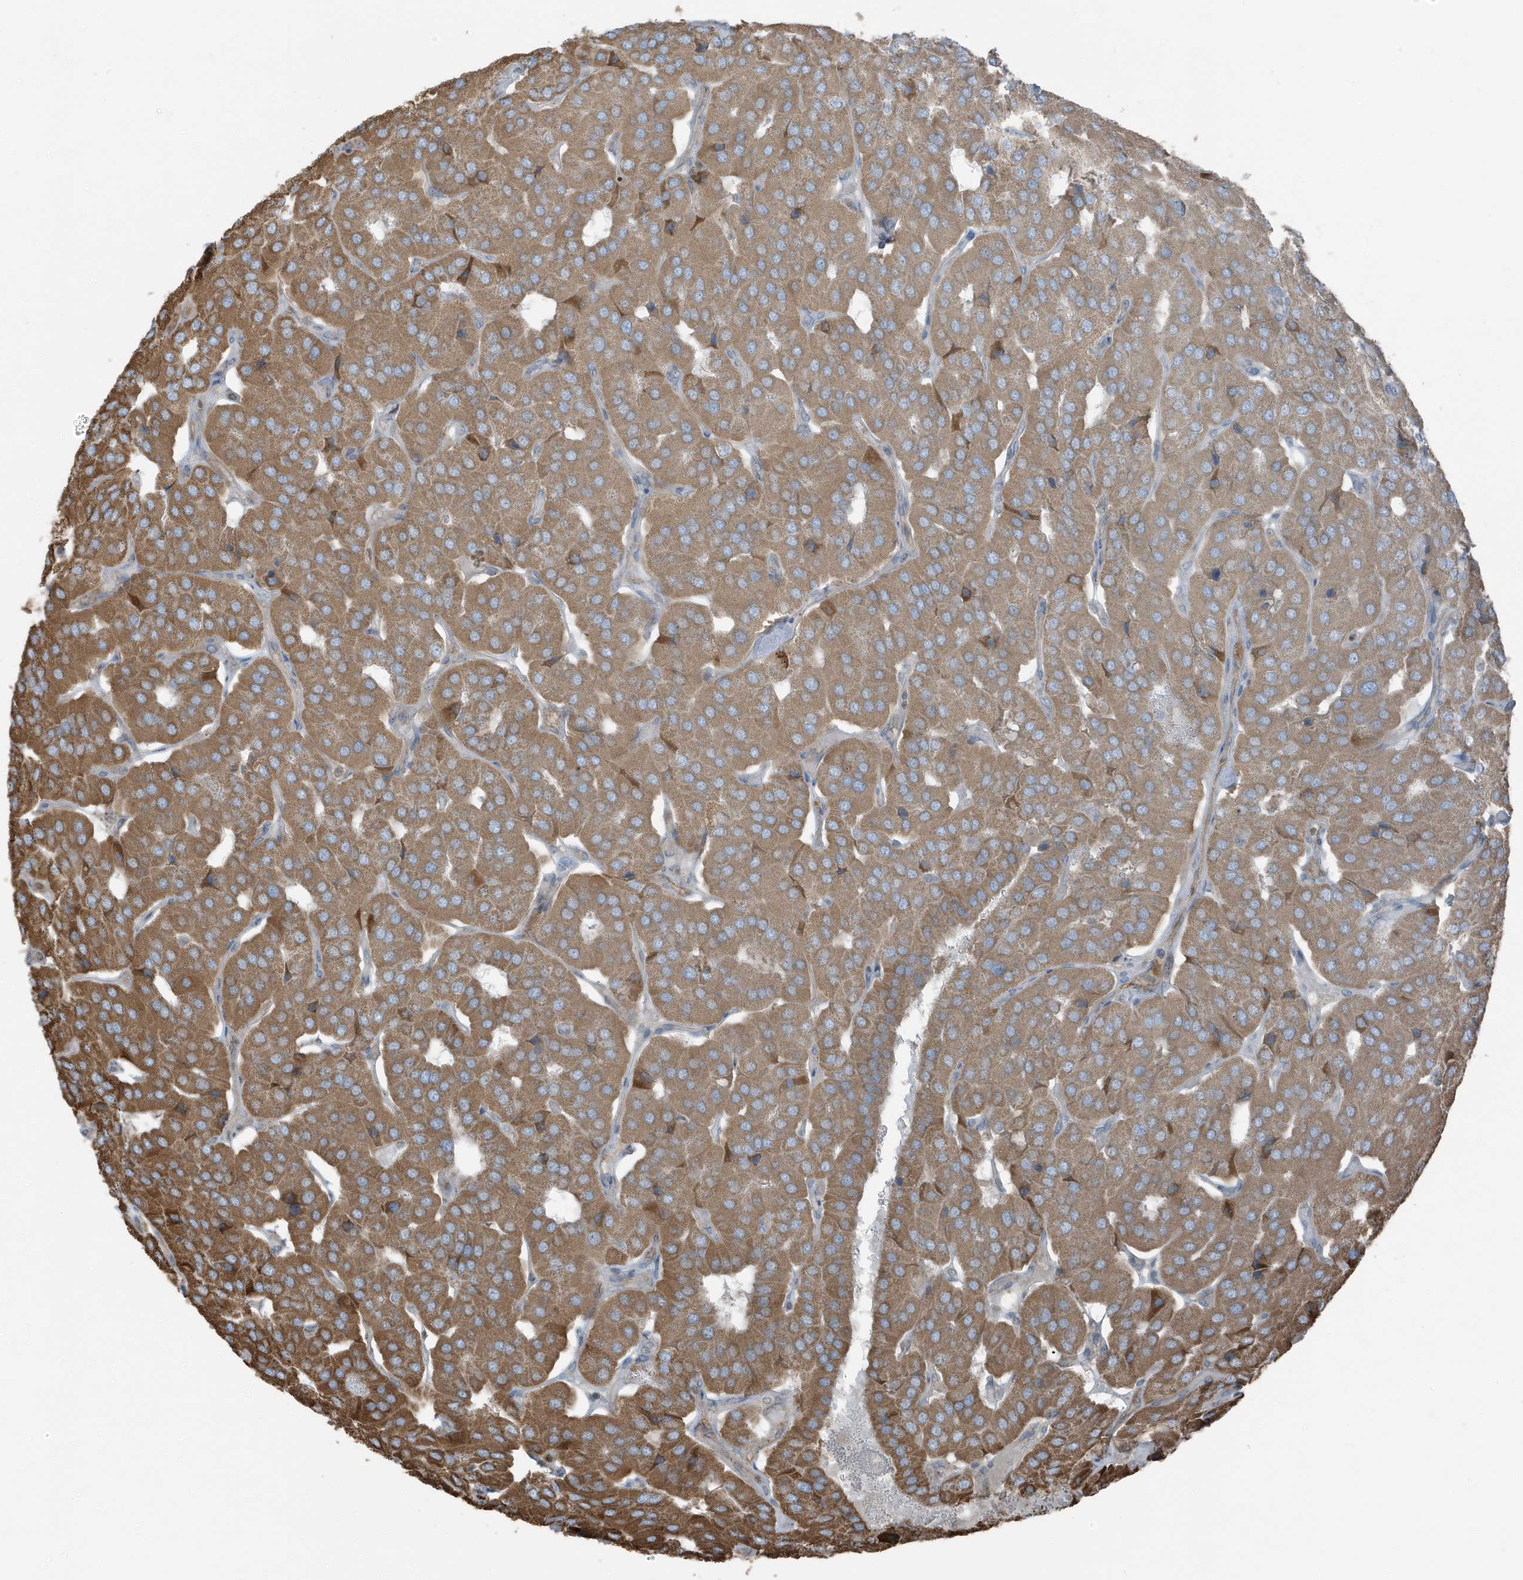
{"staining": {"intensity": "moderate", "quantity": ">75%", "location": "cytoplasmic/membranous"}, "tissue": "parathyroid gland", "cell_type": "Glandular cells", "image_type": "normal", "snomed": [{"axis": "morphology", "description": "Normal tissue, NOS"}, {"axis": "morphology", "description": "Adenoma, NOS"}, {"axis": "topography", "description": "Parathyroid gland"}], "caption": "About >75% of glandular cells in unremarkable human parathyroid gland show moderate cytoplasmic/membranous protein staining as visualized by brown immunohistochemical staining.", "gene": "AZI2", "patient": {"sex": "female", "age": 86}}